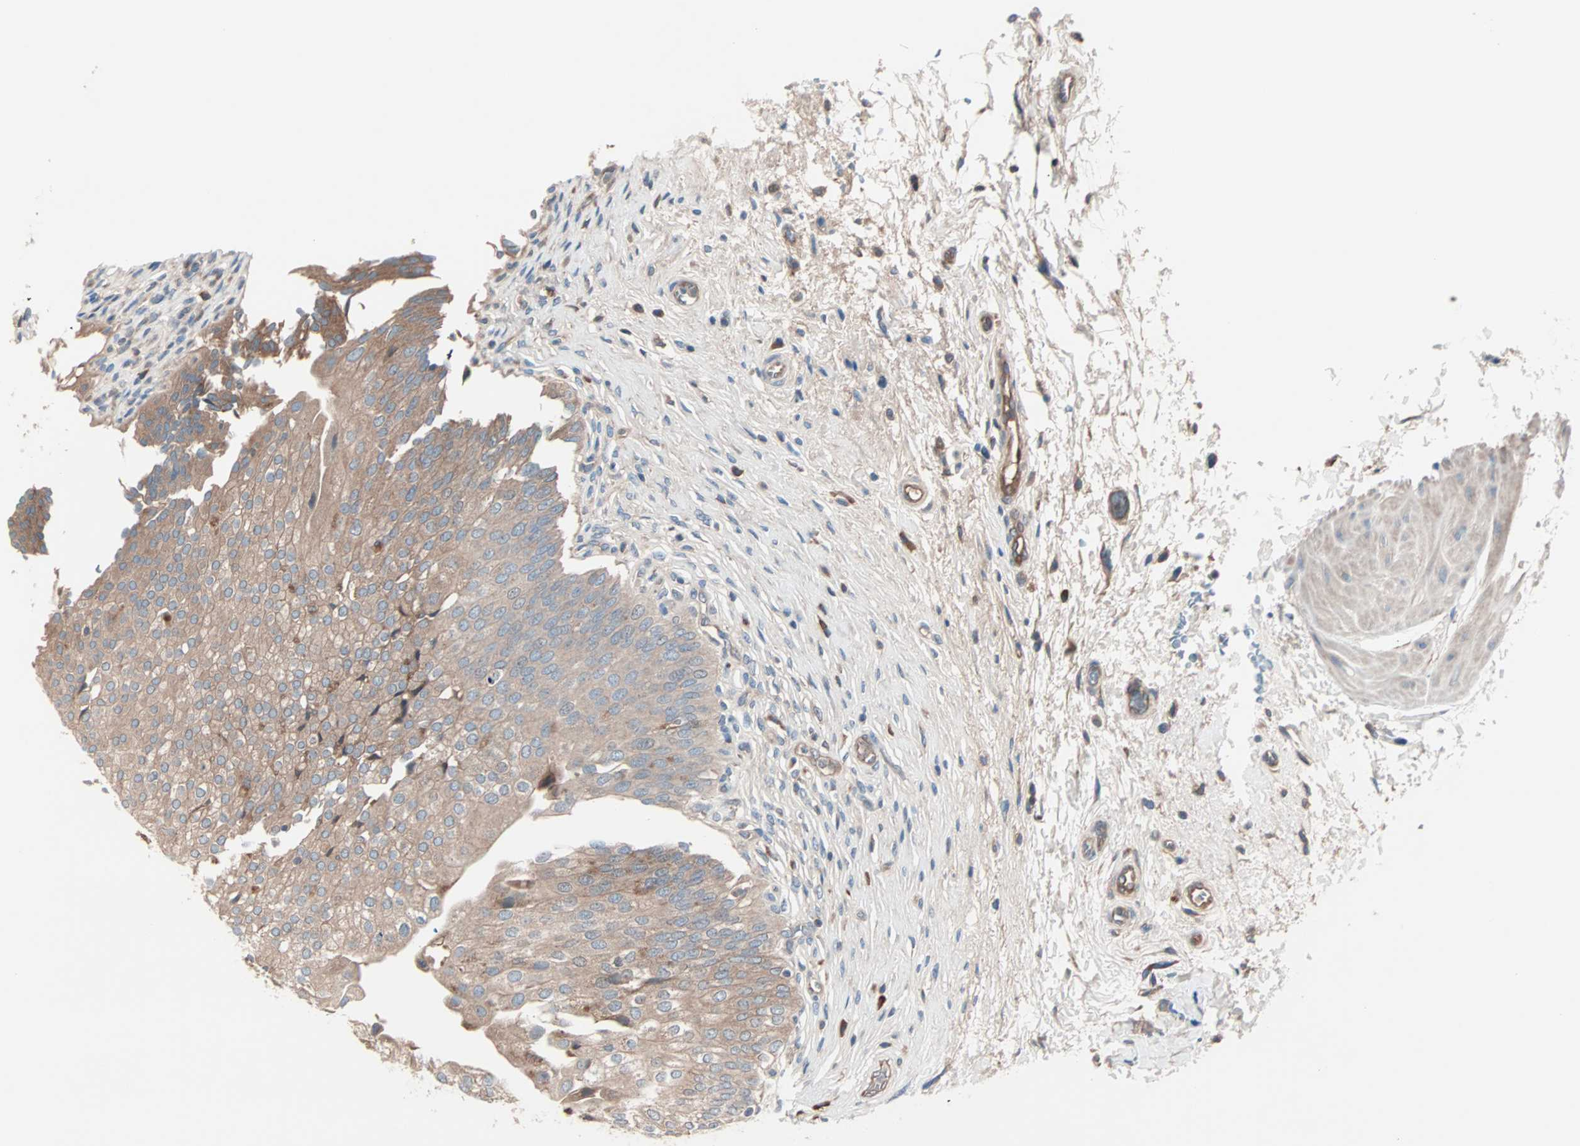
{"staining": {"intensity": "moderate", "quantity": ">75%", "location": "cytoplasmic/membranous"}, "tissue": "urinary bladder", "cell_type": "Urothelial cells", "image_type": "normal", "snomed": [{"axis": "morphology", "description": "Normal tissue, NOS"}, {"axis": "morphology", "description": "Urothelial carcinoma, High grade"}, {"axis": "topography", "description": "Urinary bladder"}], "caption": "This is a histology image of IHC staining of unremarkable urinary bladder, which shows moderate staining in the cytoplasmic/membranous of urothelial cells.", "gene": "CAD", "patient": {"sex": "male", "age": 46}}